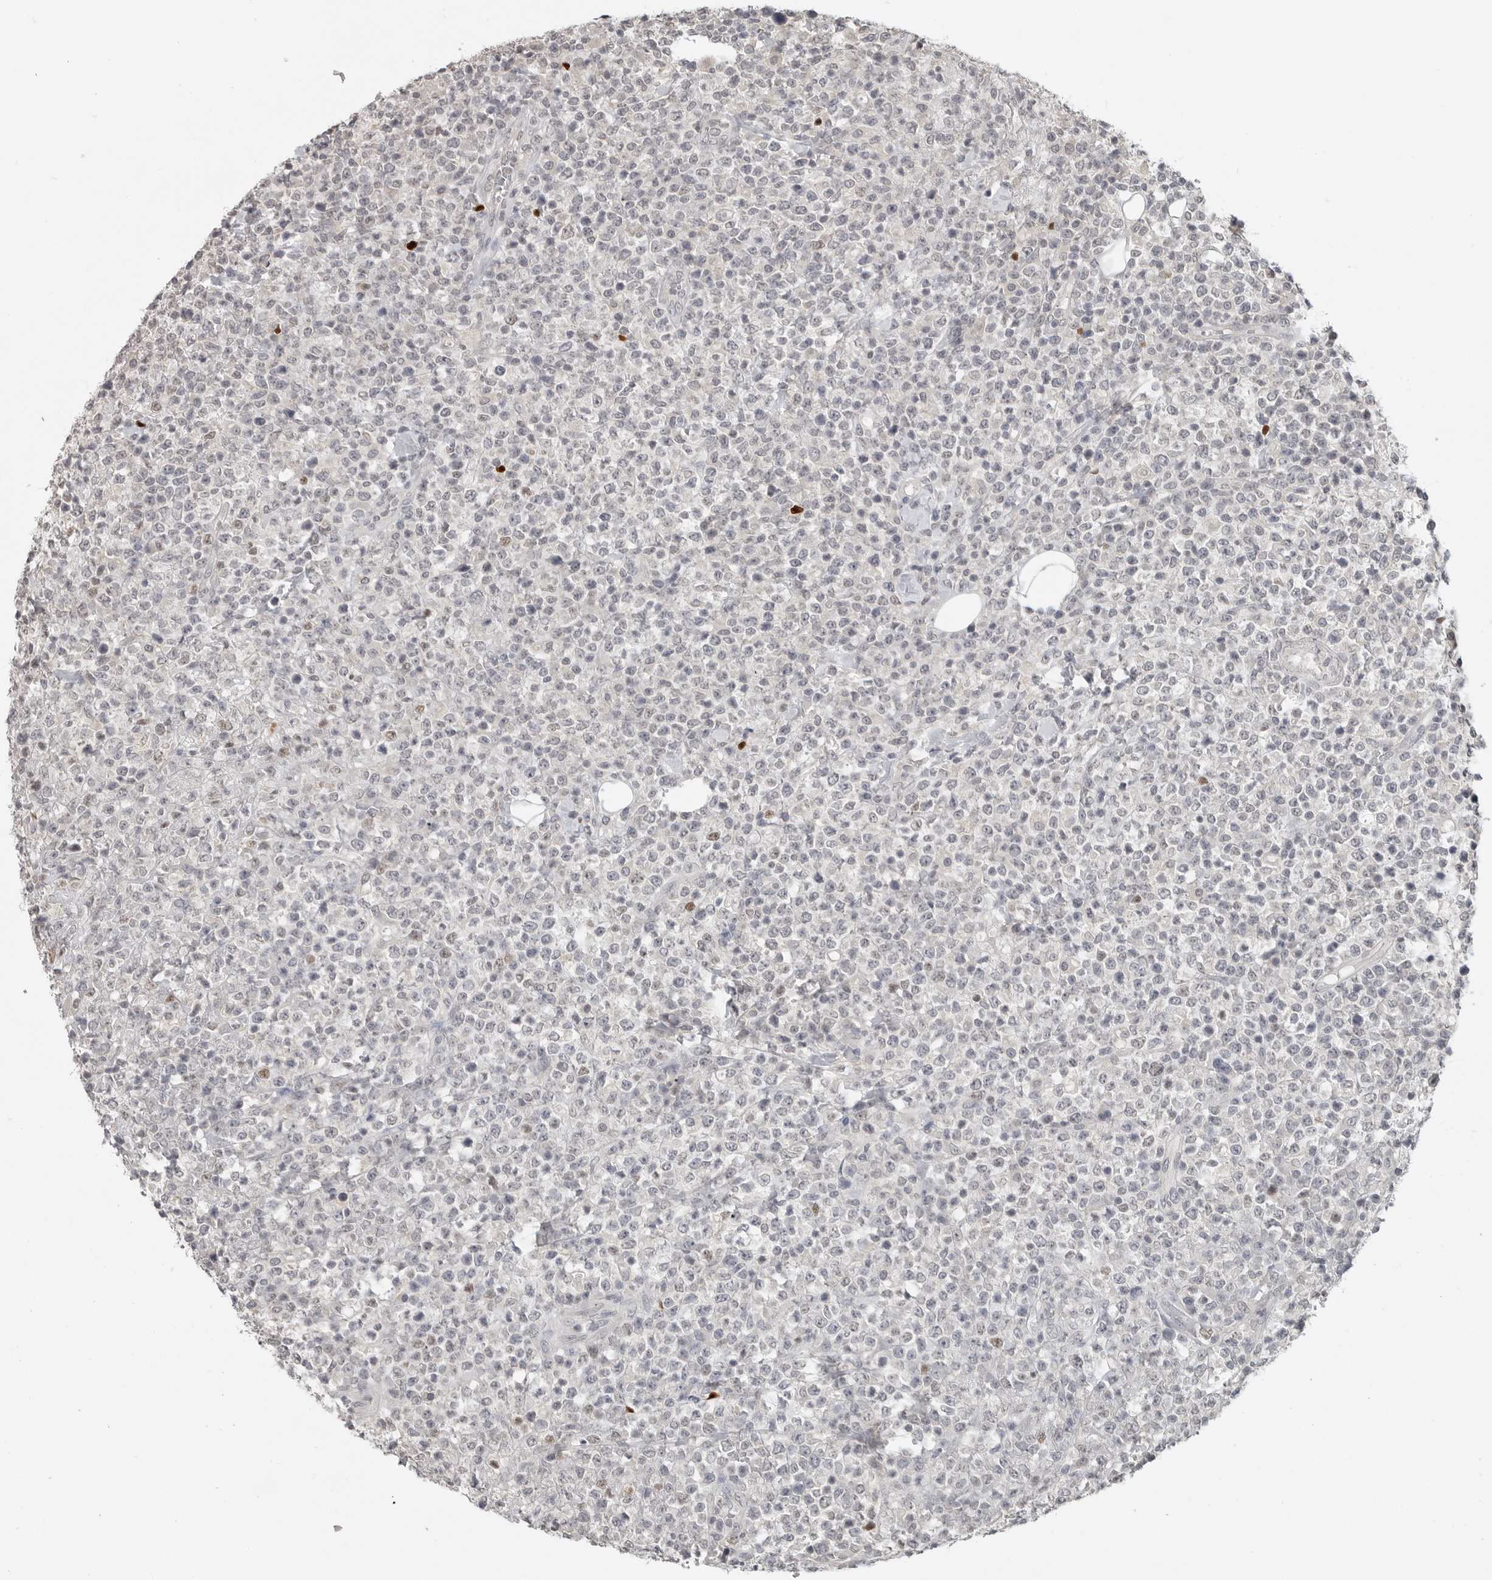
{"staining": {"intensity": "negative", "quantity": "none", "location": "none"}, "tissue": "lymphoma", "cell_type": "Tumor cells", "image_type": "cancer", "snomed": [{"axis": "morphology", "description": "Malignant lymphoma, non-Hodgkin's type, High grade"}, {"axis": "topography", "description": "Colon"}], "caption": "High magnification brightfield microscopy of malignant lymphoma, non-Hodgkin's type (high-grade) stained with DAB (3,3'-diaminobenzidine) (brown) and counterstained with hematoxylin (blue): tumor cells show no significant staining. The staining was performed using DAB to visualize the protein expression in brown, while the nuclei were stained in blue with hematoxylin (Magnification: 20x).", "gene": "FOXP3", "patient": {"sex": "female", "age": 53}}